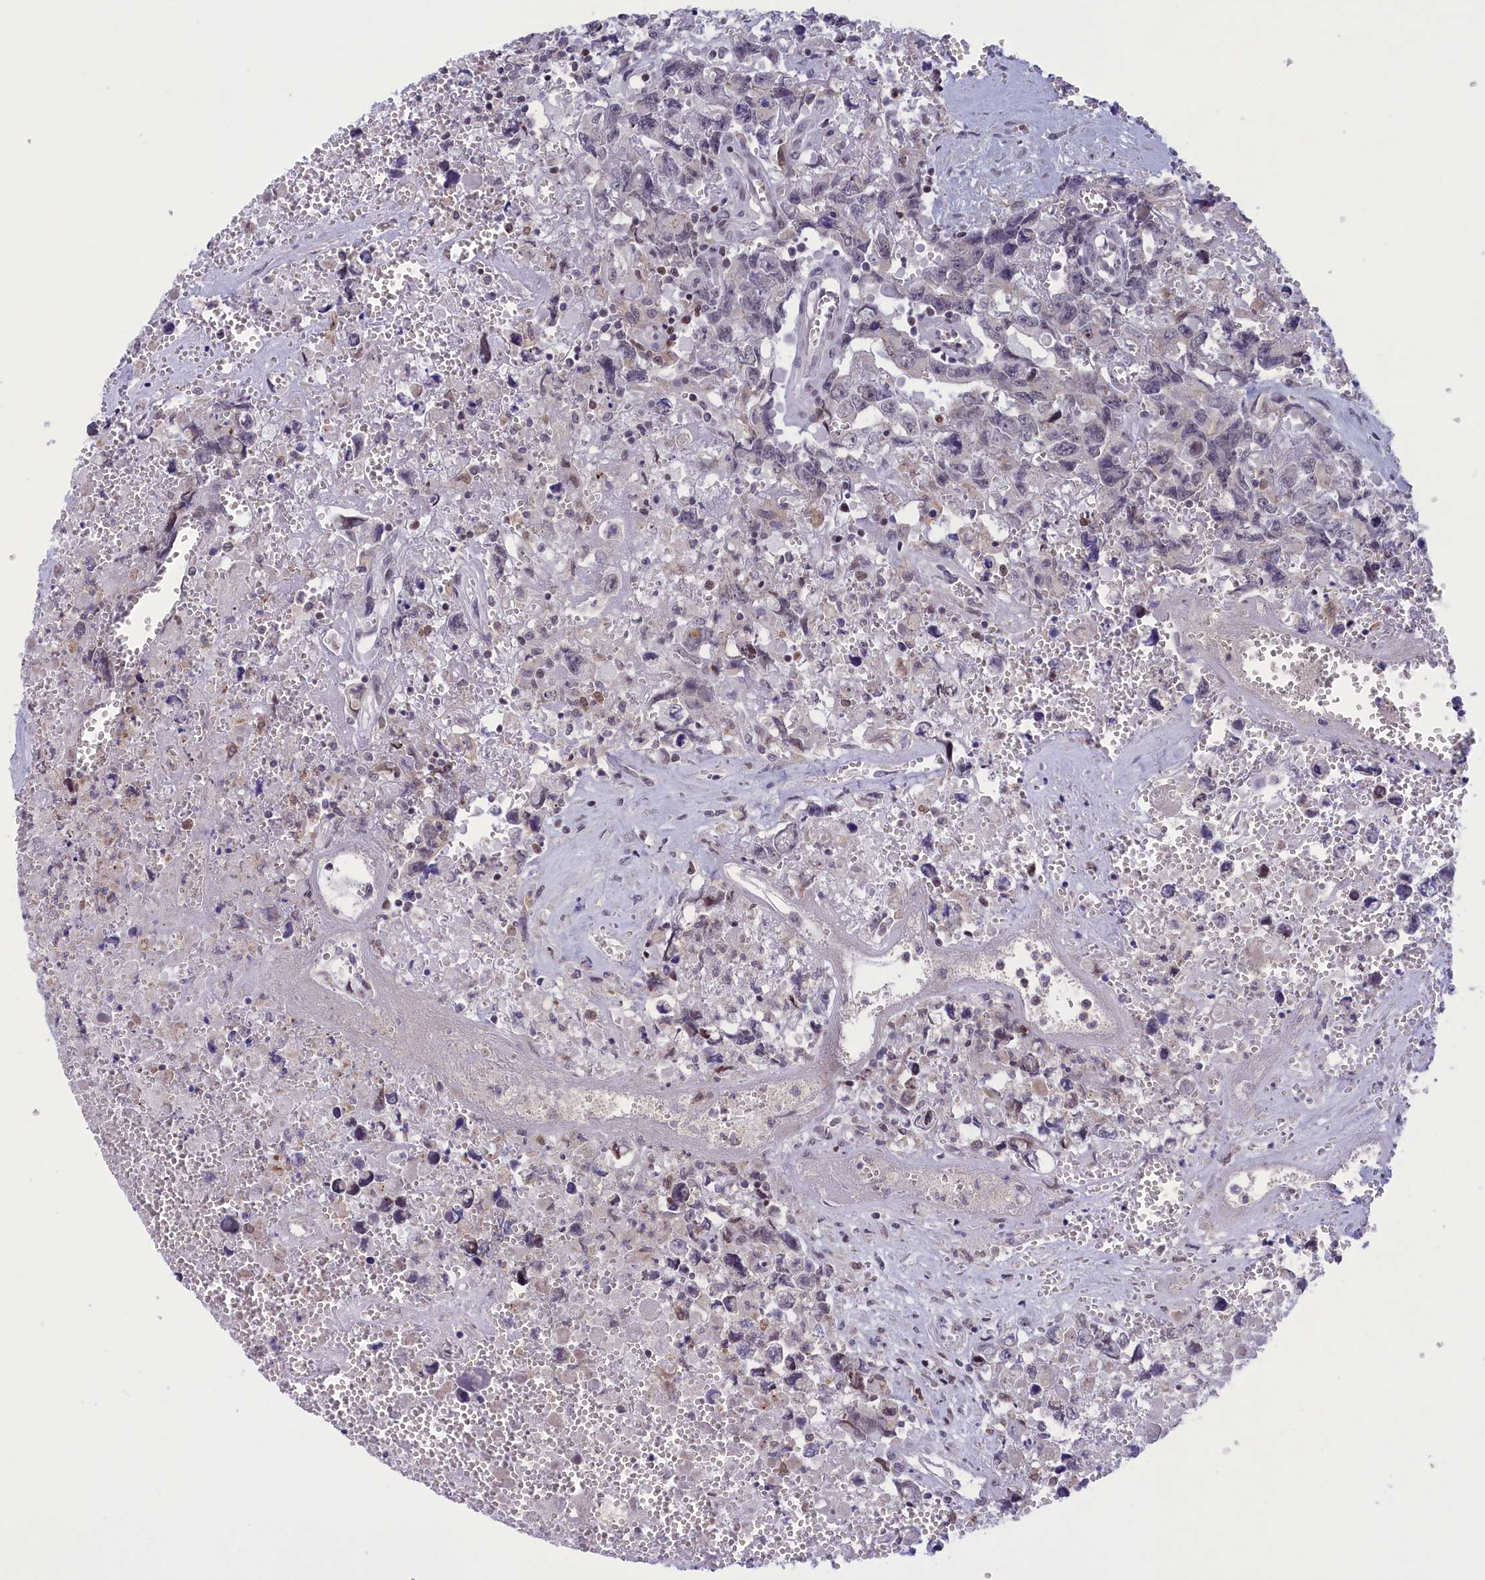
{"staining": {"intensity": "negative", "quantity": "none", "location": "none"}, "tissue": "testis cancer", "cell_type": "Tumor cells", "image_type": "cancer", "snomed": [{"axis": "morphology", "description": "Carcinoma, Embryonal, NOS"}, {"axis": "topography", "description": "Testis"}], "caption": "There is no significant positivity in tumor cells of testis embryonal carcinoma.", "gene": "CORO2A", "patient": {"sex": "male", "age": 31}}